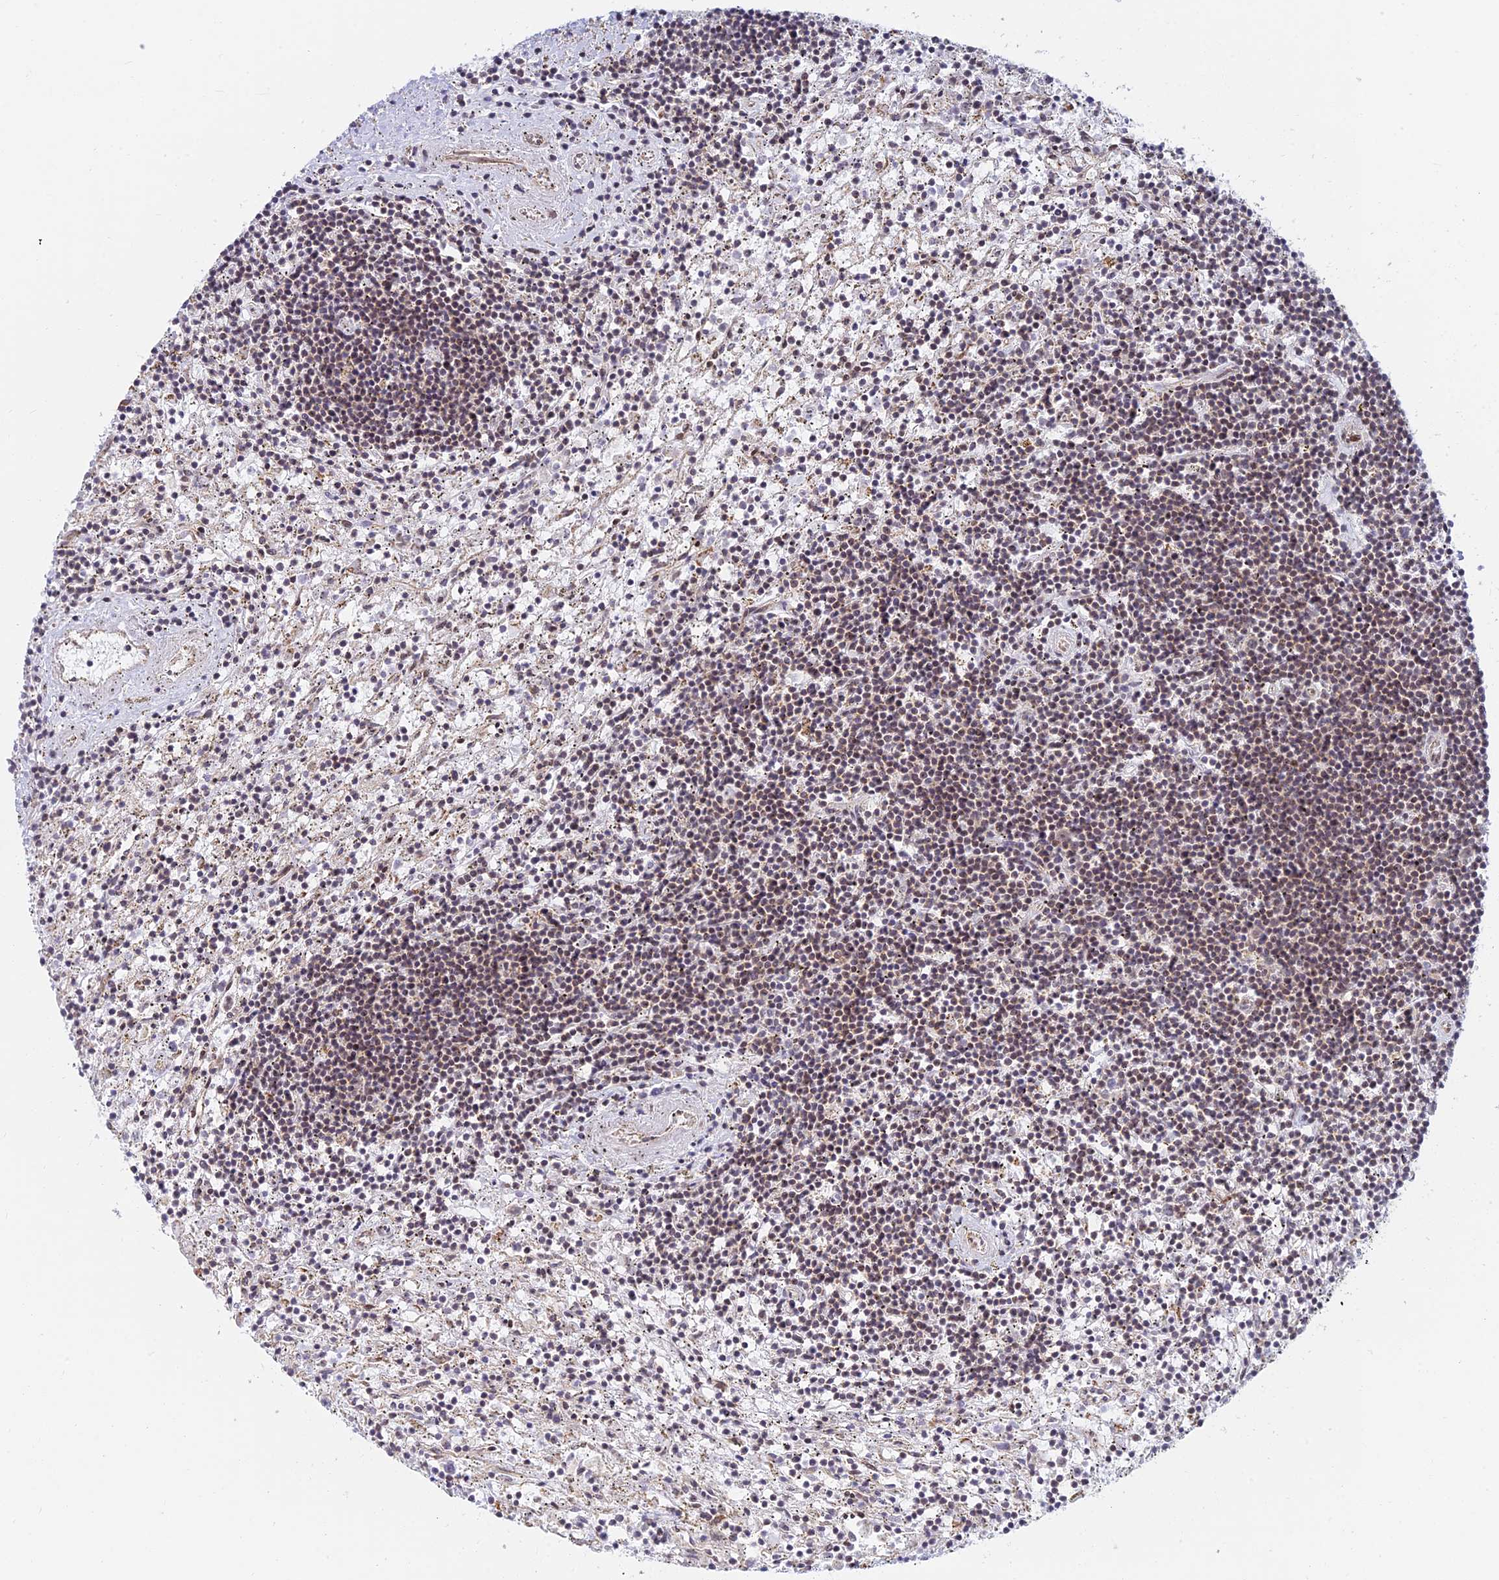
{"staining": {"intensity": "weak", "quantity": ">75%", "location": "cytoplasmic/membranous"}, "tissue": "lymphoma", "cell_type": "Tumor cells", "image_type": "cancer", "snomed": [{"axis": "morphology", "description": "Malignant lymphoma, non-Hodgkin's type, Low grade"}, {"axis": "topography", "description": "Spleen"}], "caption": "Tumor cells show low levels of weak cytoplasmic/membranous staining in approximately >75% of cells in human malignant lymphoma, non-Hodgkin's type (low-grade).", "gene": "HOOK2", "patient": {"sex": "male", "age": 76}}